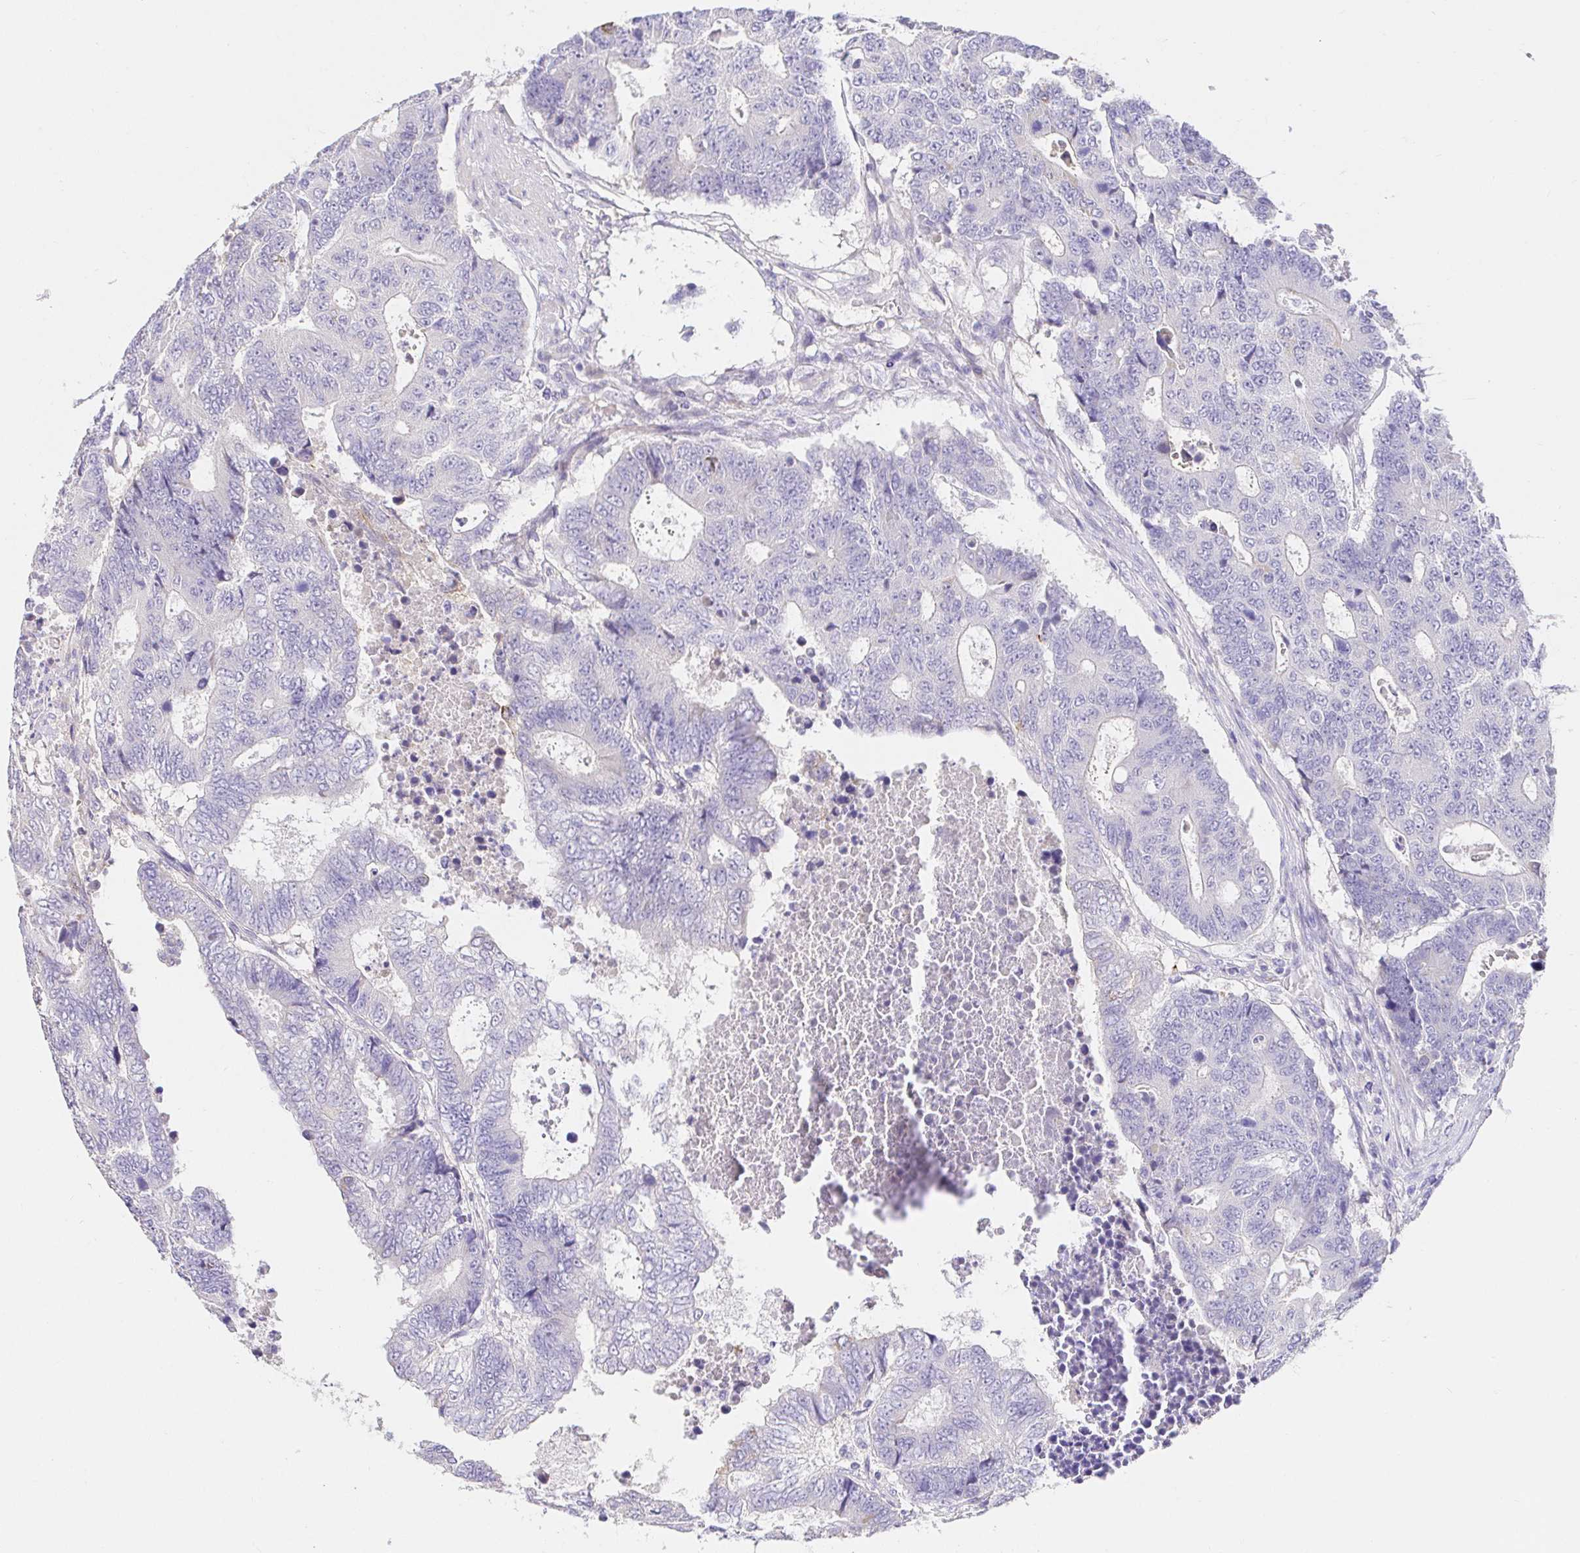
{"staining": {"intensity": "negative", "quantity": "none", "location": "none"}, "tissue": "colorectal cancer", "cell_type": "Tumor cells", "image_type": "cancer", "snomed": [{"axis": "morphology", "description": "Adenocarcinoma, NOS"}, {"axis": "topography", "description": "Colon"}], "caption": "A histopathology image of human colorectal adenocarcinoma is negative for staining in tumor cells.", "gene": "CDO1", "patient": {"sex": "female", "age": 48}}